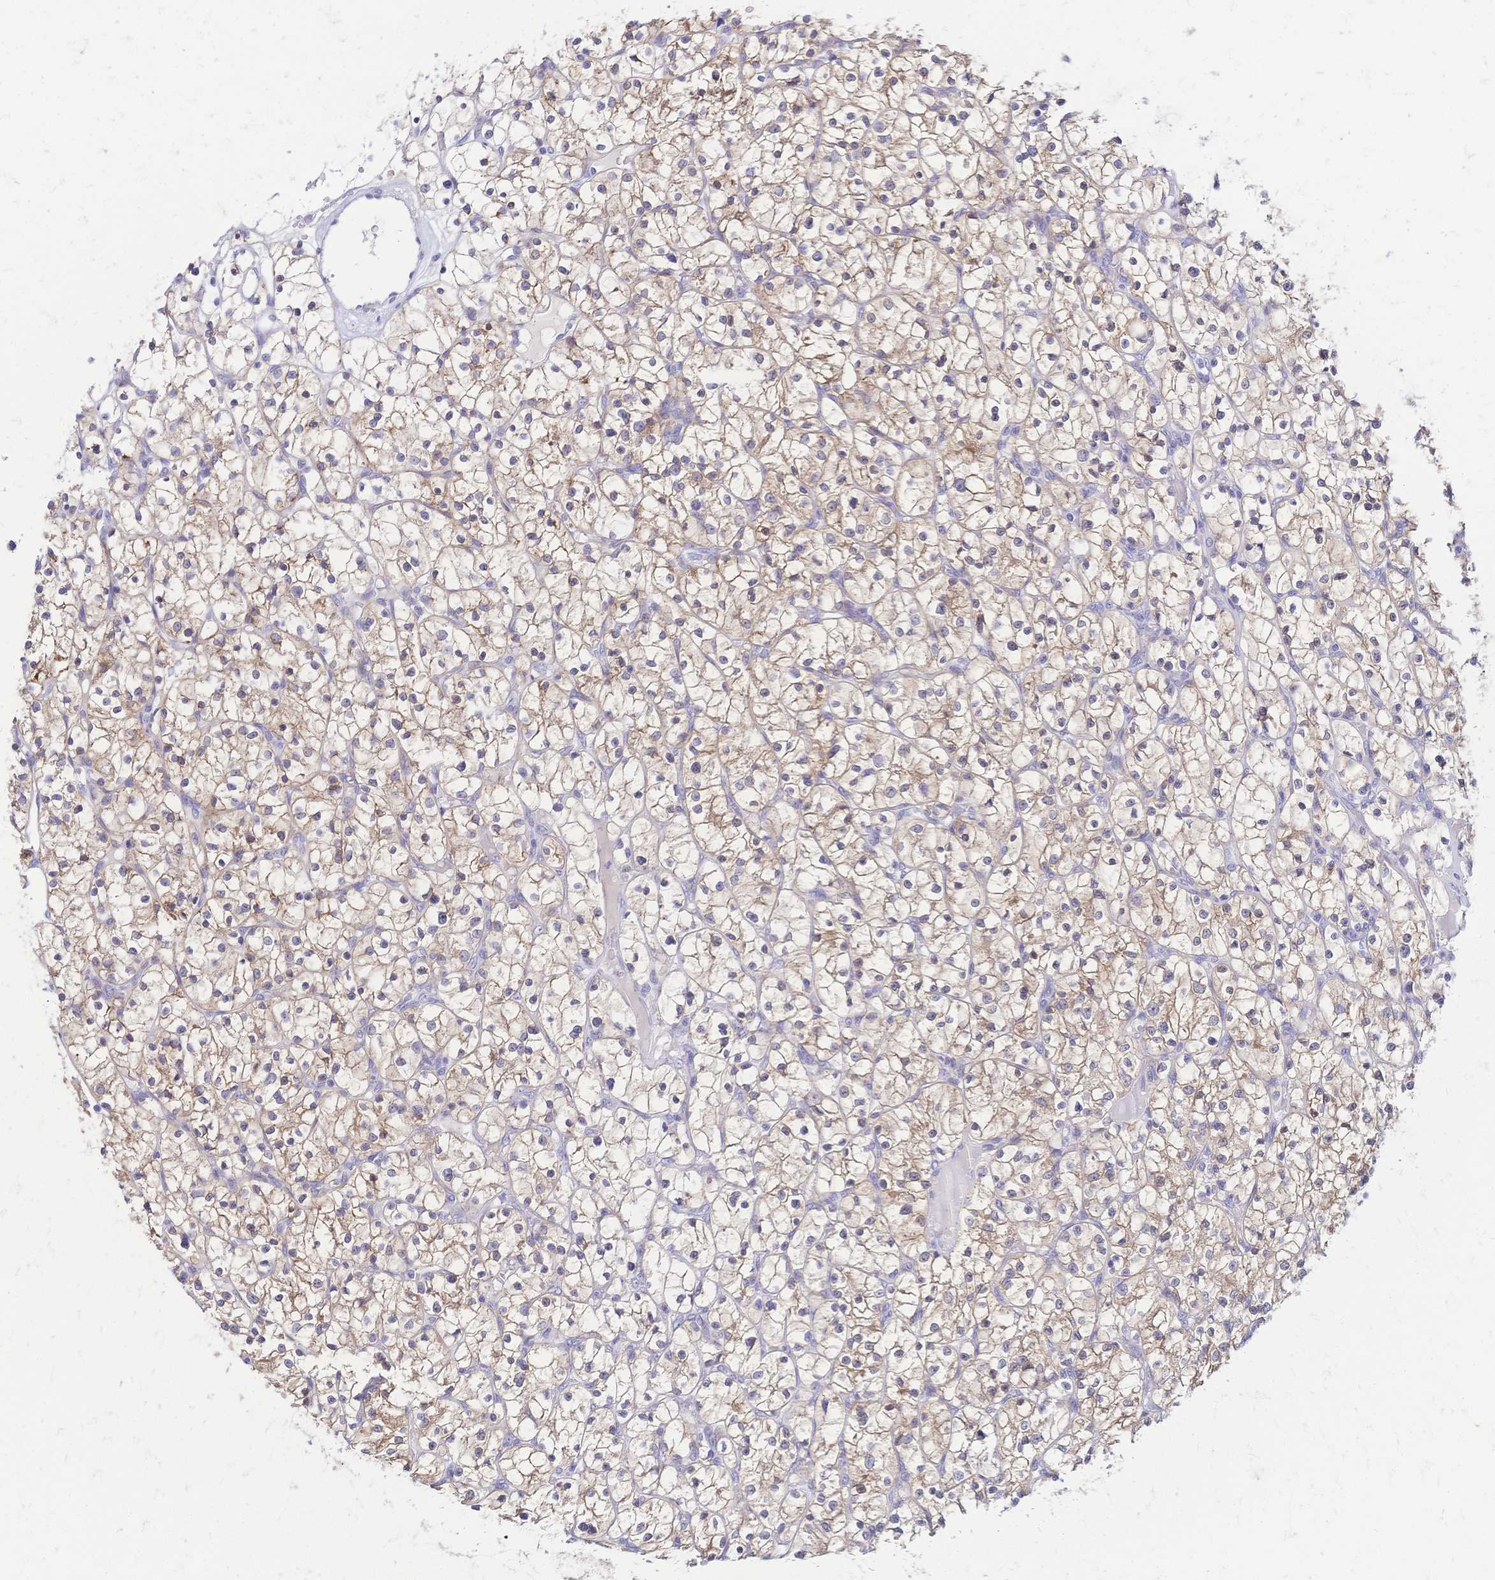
{"staining": {"intensity": "weak", "quantity": "25%-75%", "location": "cytoplasmic/membranous"}, "tissue": "renal cancer", "cell_type": "Tumor cells", "image_type": "cancer", "snomed": [{"axis": "morphology", "description": "Adenocarcinoma, NOS"}, {"axis": "topography", "description": "Kidney"}], "caption": "Weak cytoplasmic/membranous staining for a protein is present in approximately 25%-75% of tumor cells of renal adenocarcinoma using immunohistochemistry (IHC).", "gene": "GRB7", "patient": {"sex": "female", "age": 64}}